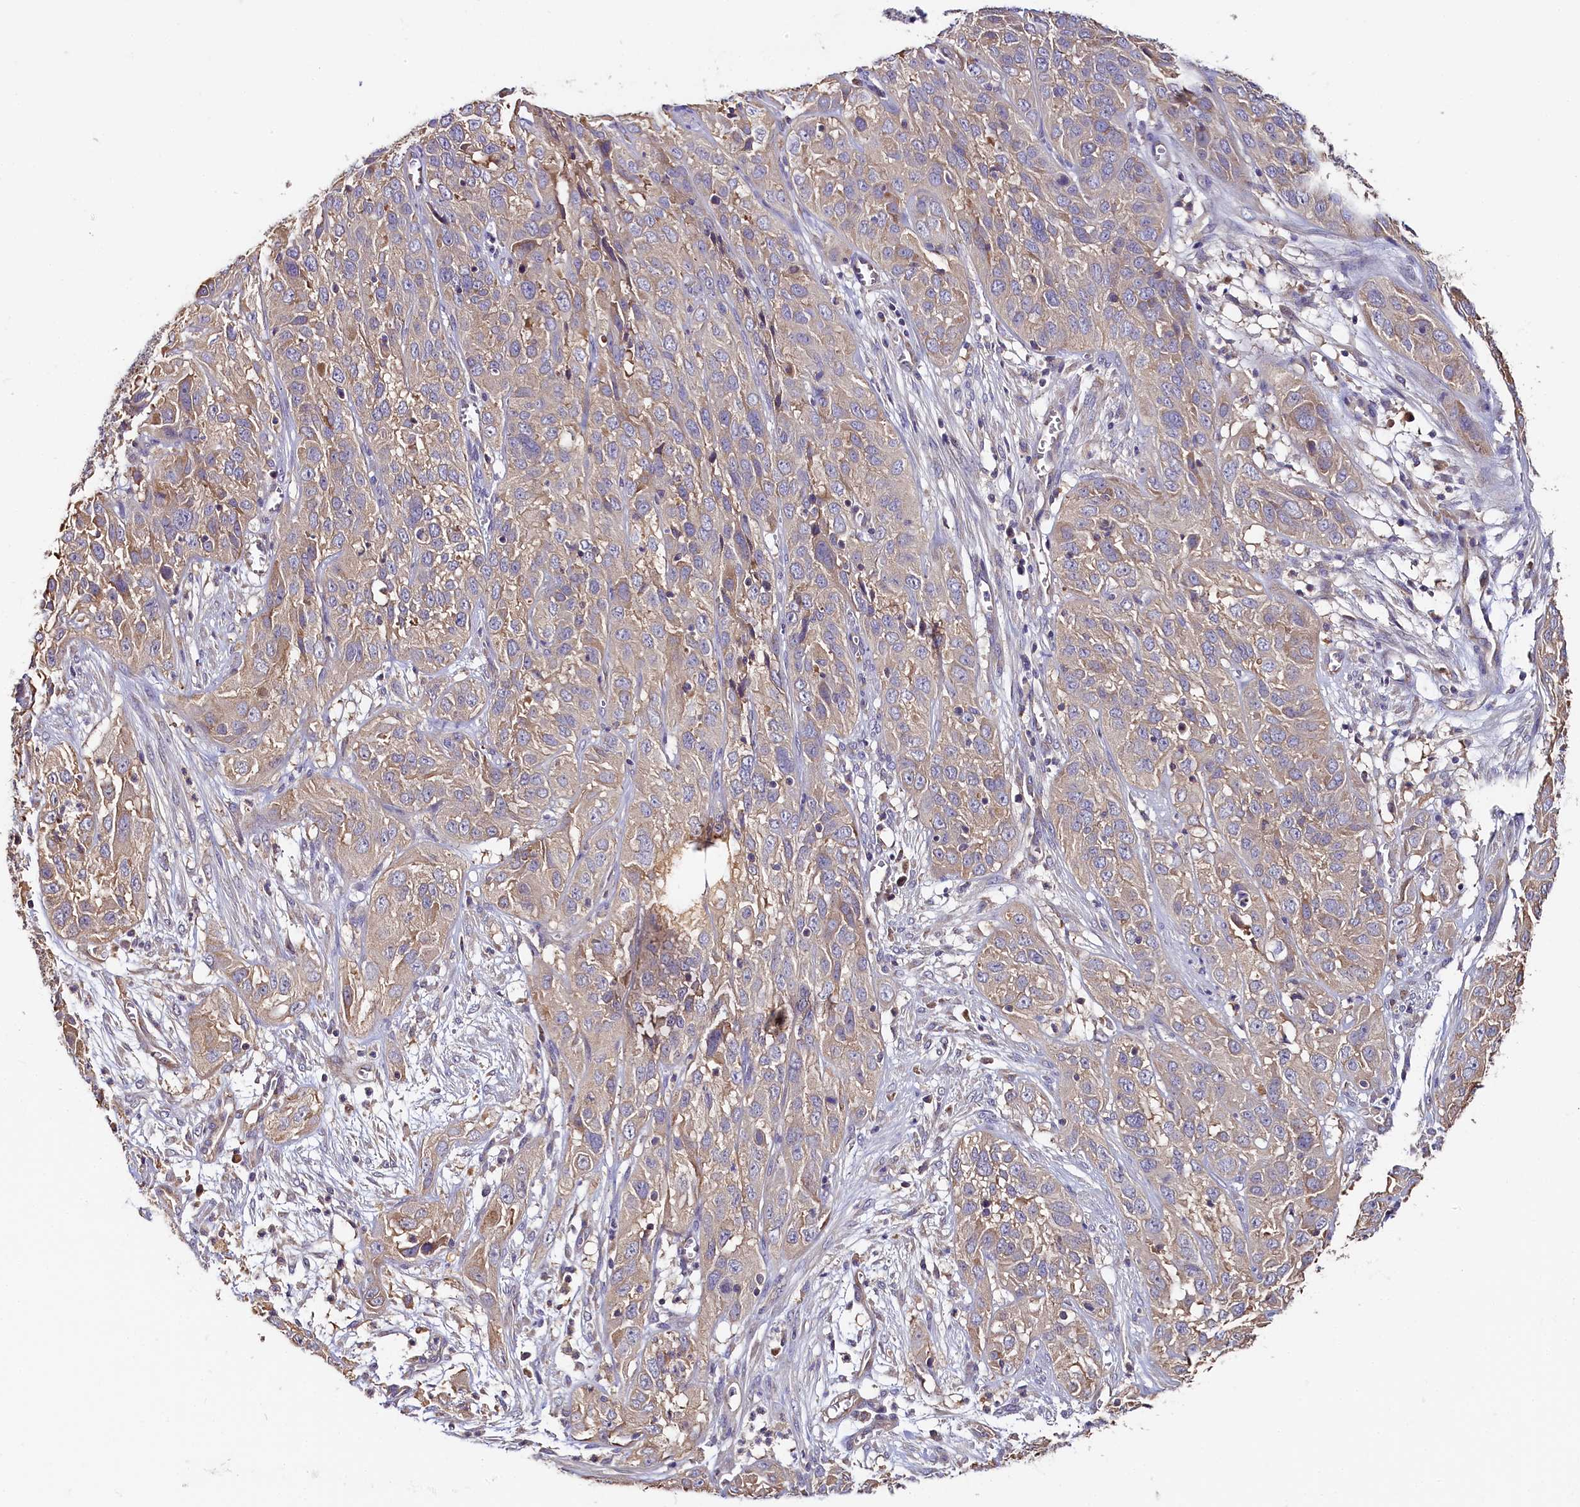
{"staining": {"intensity": "weak", "quantity": "<25%", "location": "cytoplasmic/membranous"}, "tissue": "cervical cancer", "cell_type": "Tumor cells", "image_type": "cancer", "snomed": [{"axis": "morphology", "description": "Squamous cell carcinoma, NOS"}, {"axis": "topography", "description": "Cervix"}], "caption": "There is no significant staining in tumor cells of cervical cancer. (DAB immunohistochemistry with hematoxylin counter stain).", "gene": "KATNB1", "patient": {"sex": "female", "age": 32}}